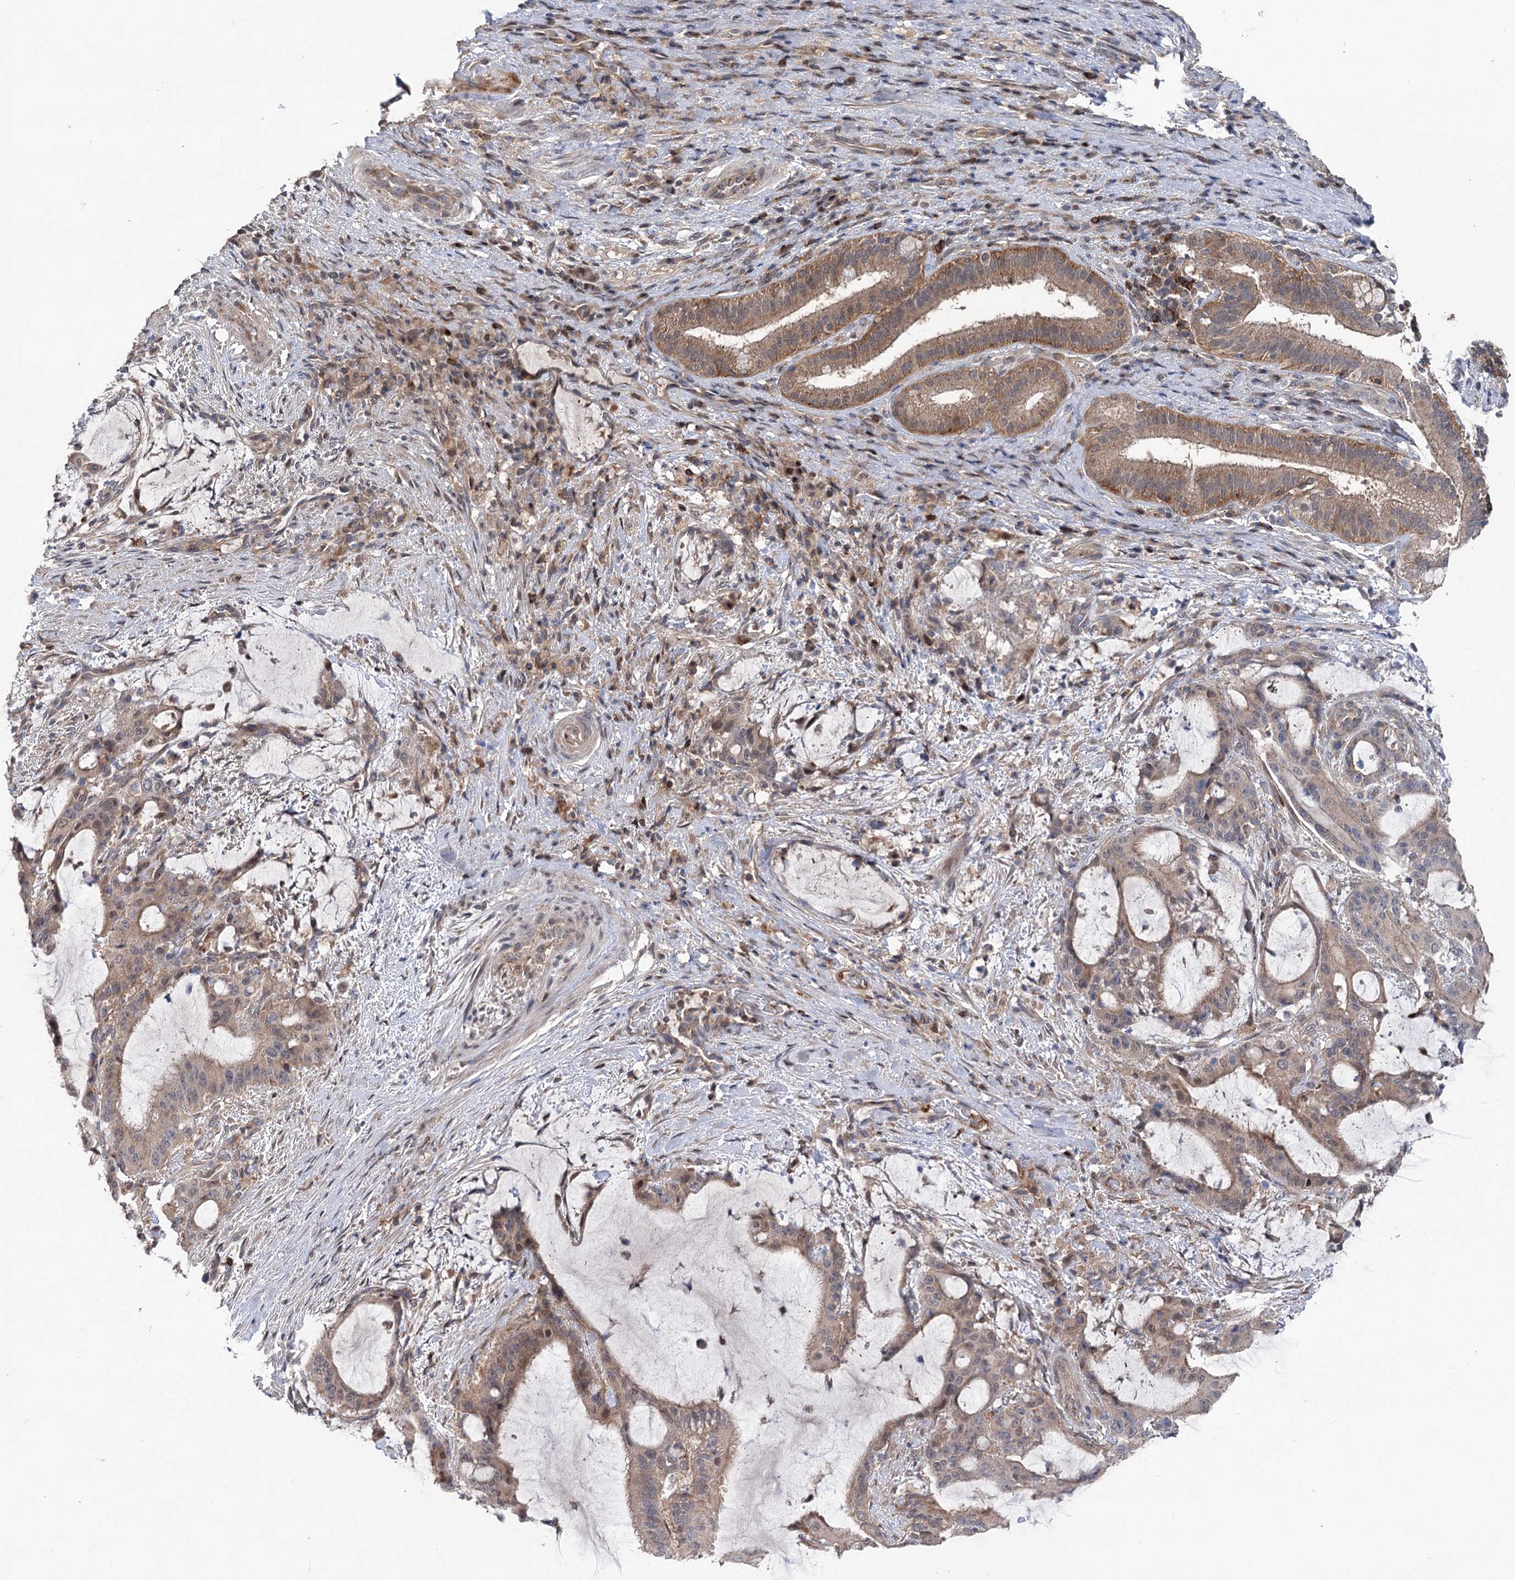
{"staining": {"intensity": "moderate", "quantity": "25%-75%", "location": "cytoplasmic/membranous"}, "tissue": "liver cancer", "cell_type": "Tumor cells", "image_type": "cancer", "snomed": [{"axis": "morphology", "description": "Normal tissue, NOS"}, {"axis": "morphology", "description": "Cholangiocarcinoma"}, {"axis": "topography", "description": "Liver"}, {"axis": "topography", "description": "Peripheral nerve tissue"}], "caption": "High-magnification brightfield microscopy of liver cancer stained with DAB (3,3'-diaminobenzidine) (brown) and counterstained with hematoxylin (blue). tumor cells exhibit moderate cytoplasmic/membranous positivity is present in approximately25%-75% of cells. The protein is stained brown, and the nuclei are stained in blue (DAB (3,3'-diaminobenzidine) IHC with brightfield microscopy, high magnification).", "gene": "STX6", "patient": {"sex": "female", "age": 73}}